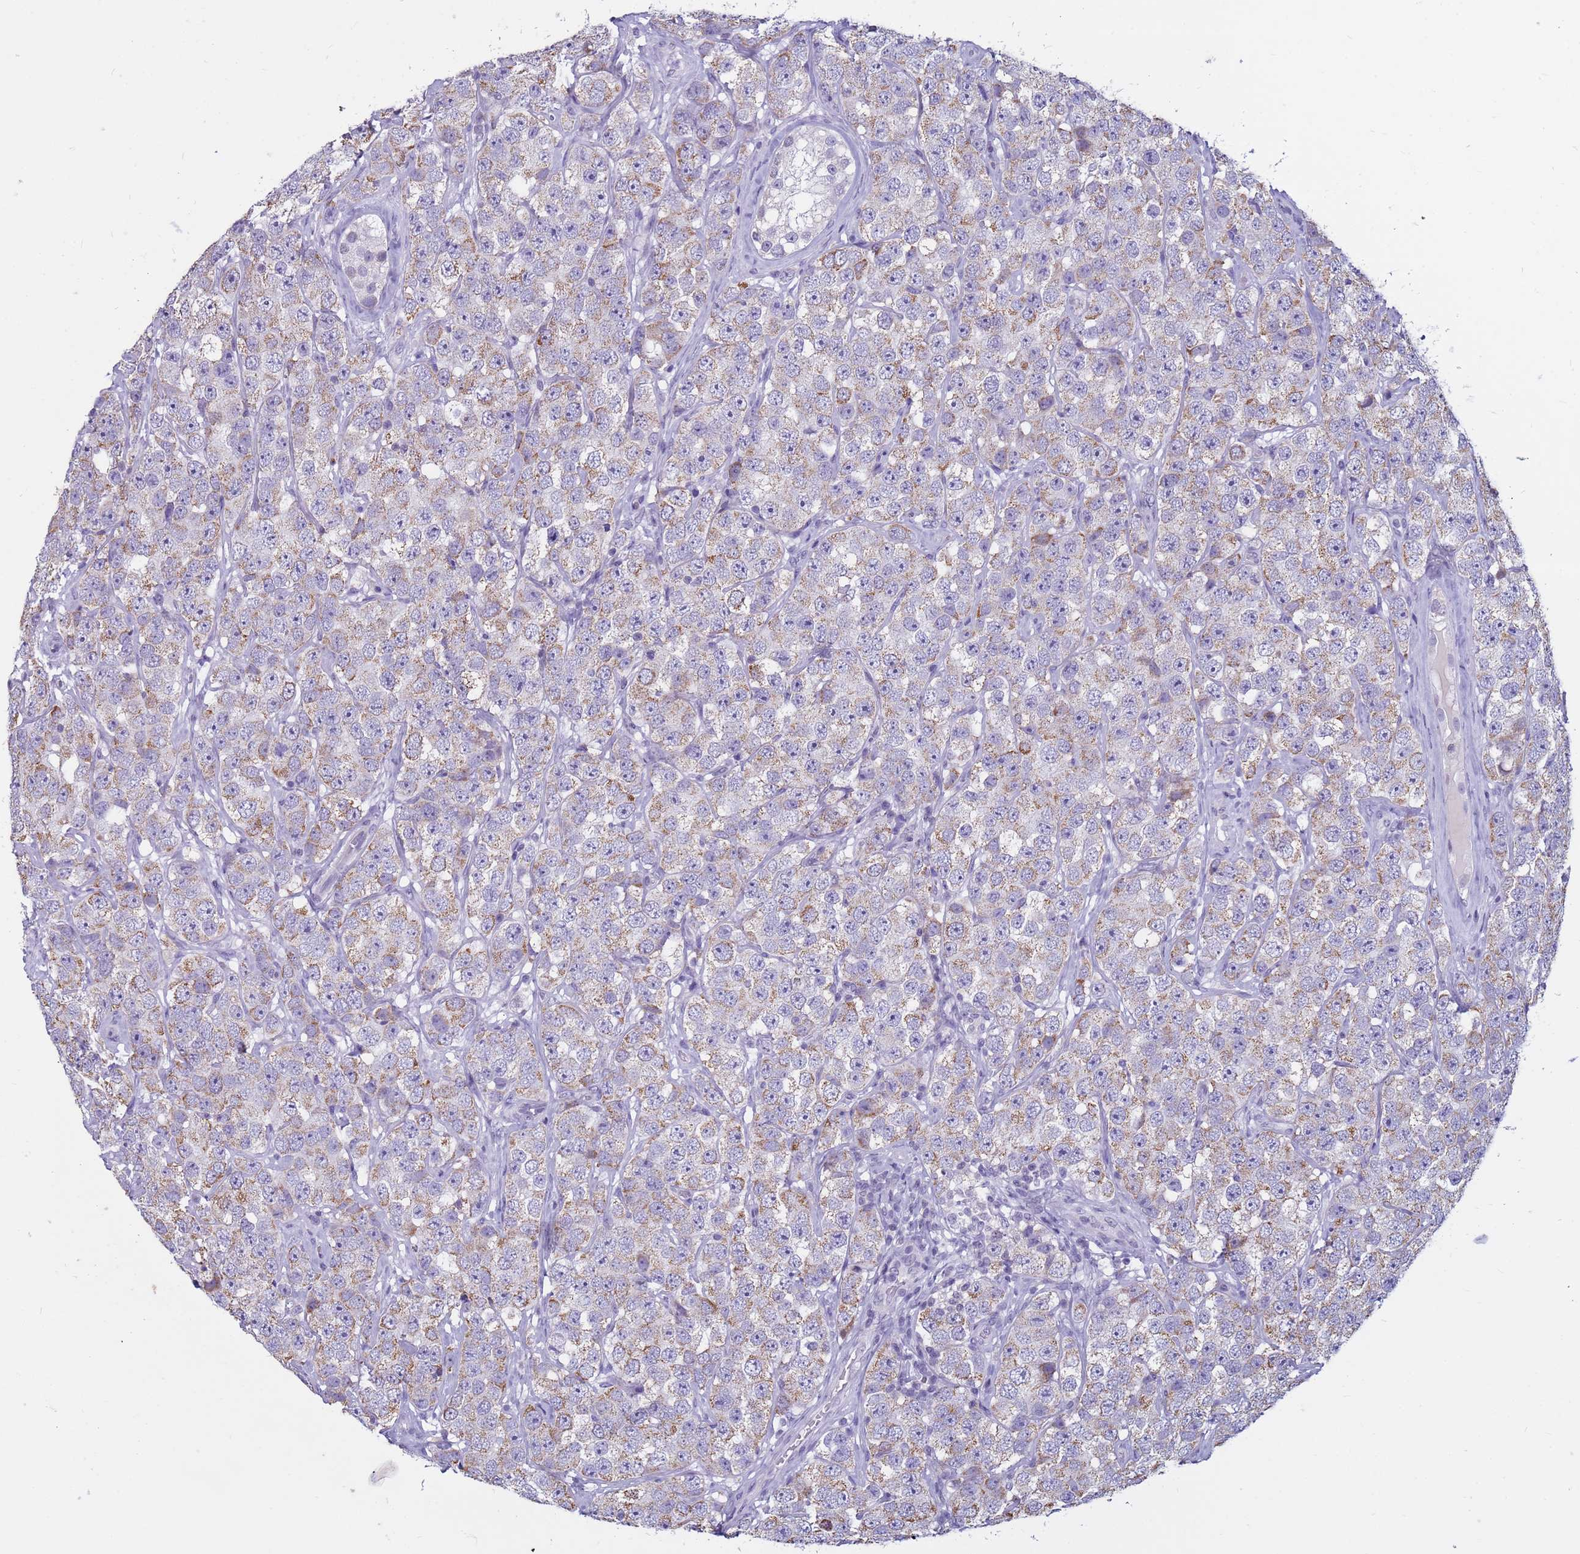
{"staining": {"intensity": "moderate", "quantity": ">75%", "location": "cytoplasmic/membranous"}, "tissue": "testis cancer", "cell_type": "Tumor cells", "image_type": "cancer", "snomed": [{"axis": "morphology", "description": "Seminoma, NOS"}, {"axis": "topography", "description": "Testis"}], "caption": "Immunohistochemistry of human seminoma (testis) exhibits medium levels of moderate cytoplasmic/membranous expression in about >75% of tumor cells.", "gene": "CDK2AP2", "patient": {"sex": "male", "age": 28}}